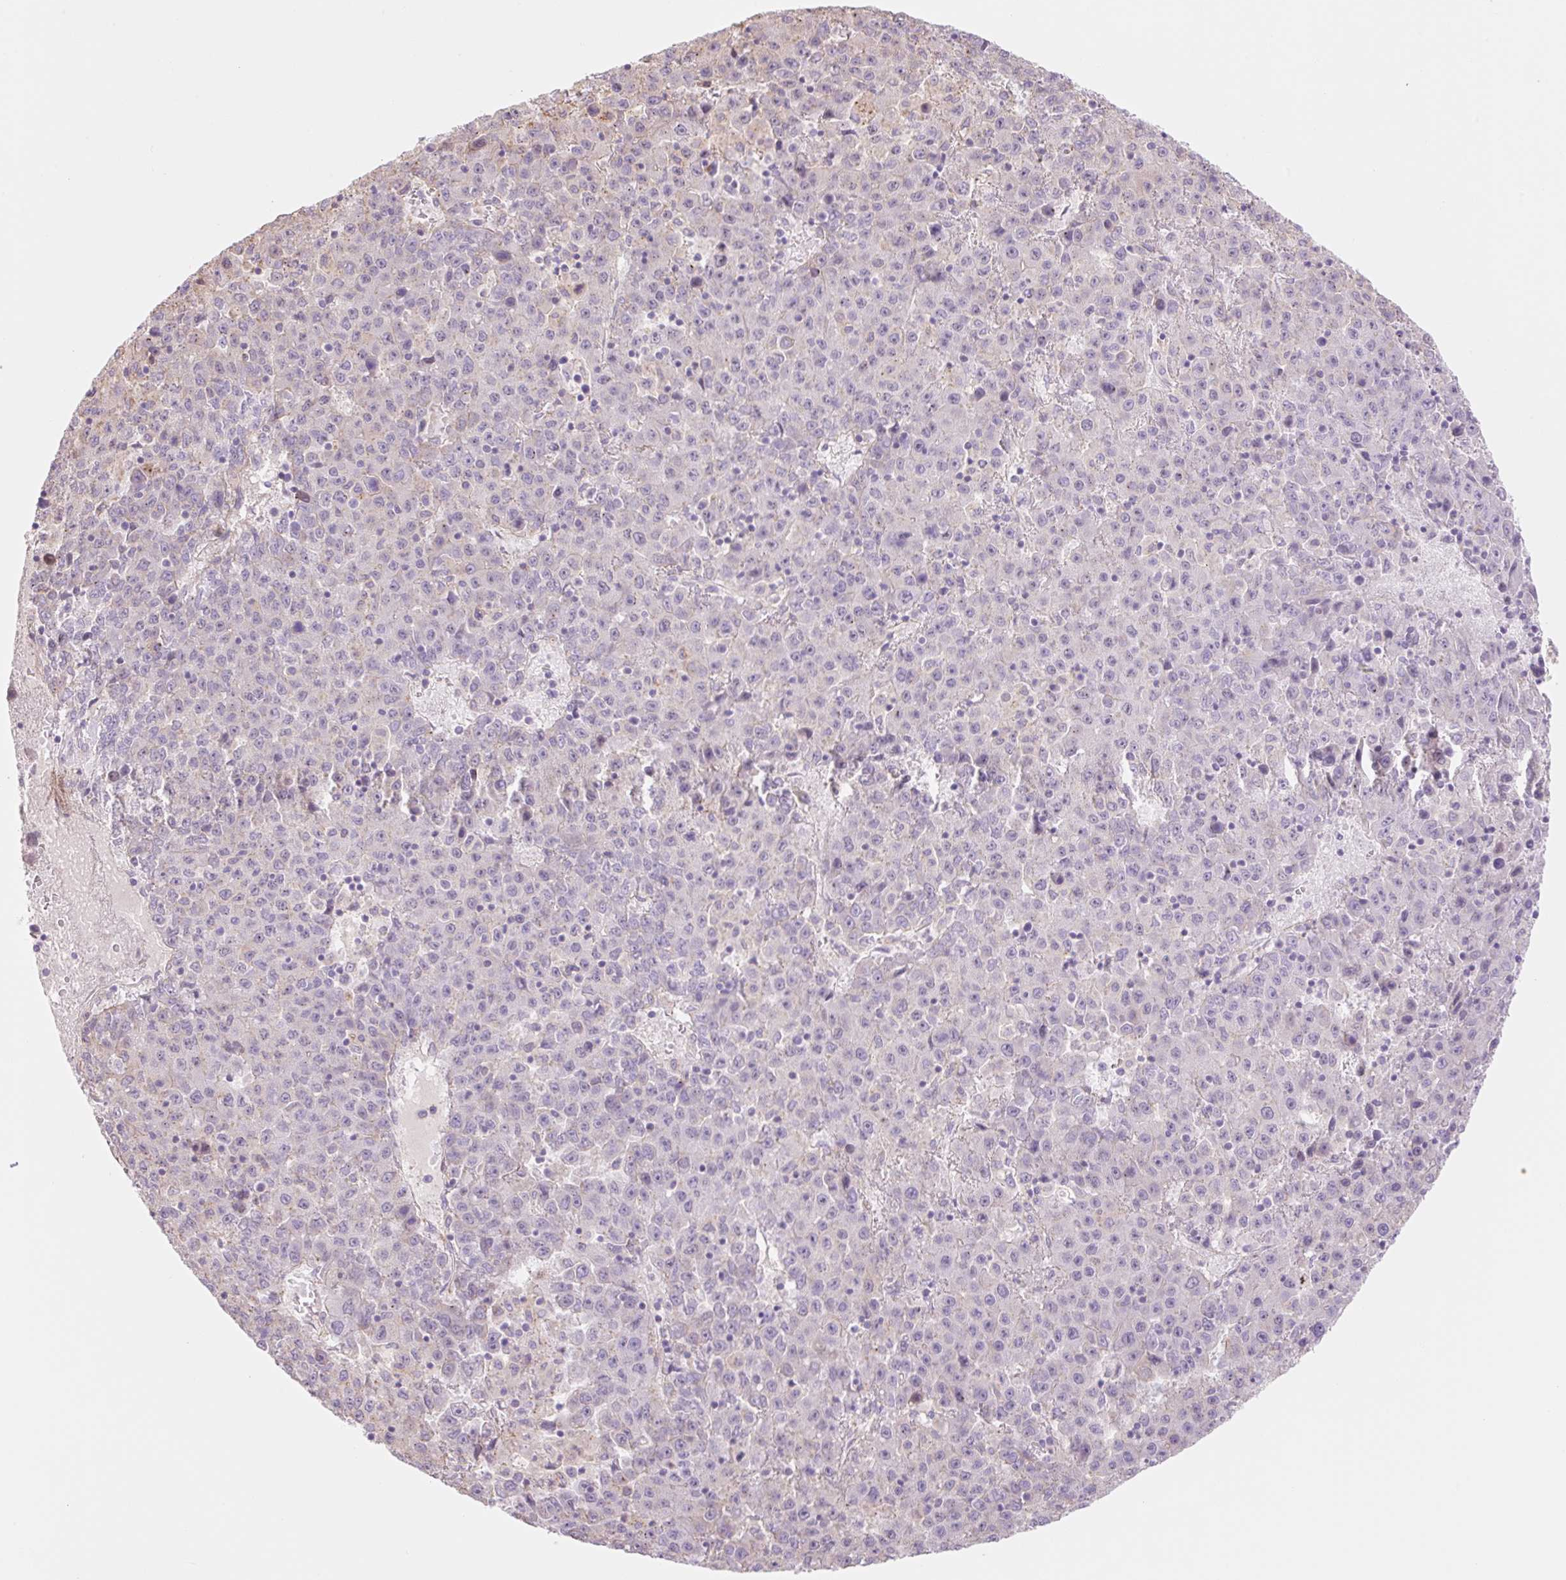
{"staining": {"intensity": "weak", "quantity": "<25%", "location": "cytoplasmic/membranous"}, "tissue": "liver cancer", "cell_type": "Tumor cells", "image_type": "cancer", "snomed": [{"axis": "morphology", "description": "Carcinoma, Hepatocellular, NOS"}, {"axis": "topography", "description": "Liver"}], "caption": "Human liver hepatocellular carcinoma stained for a protein using immunohistochemistry displays no expression in tumor cells.", "gene": "NLRP5", "patient": {"sex": "female", "age": 53}}